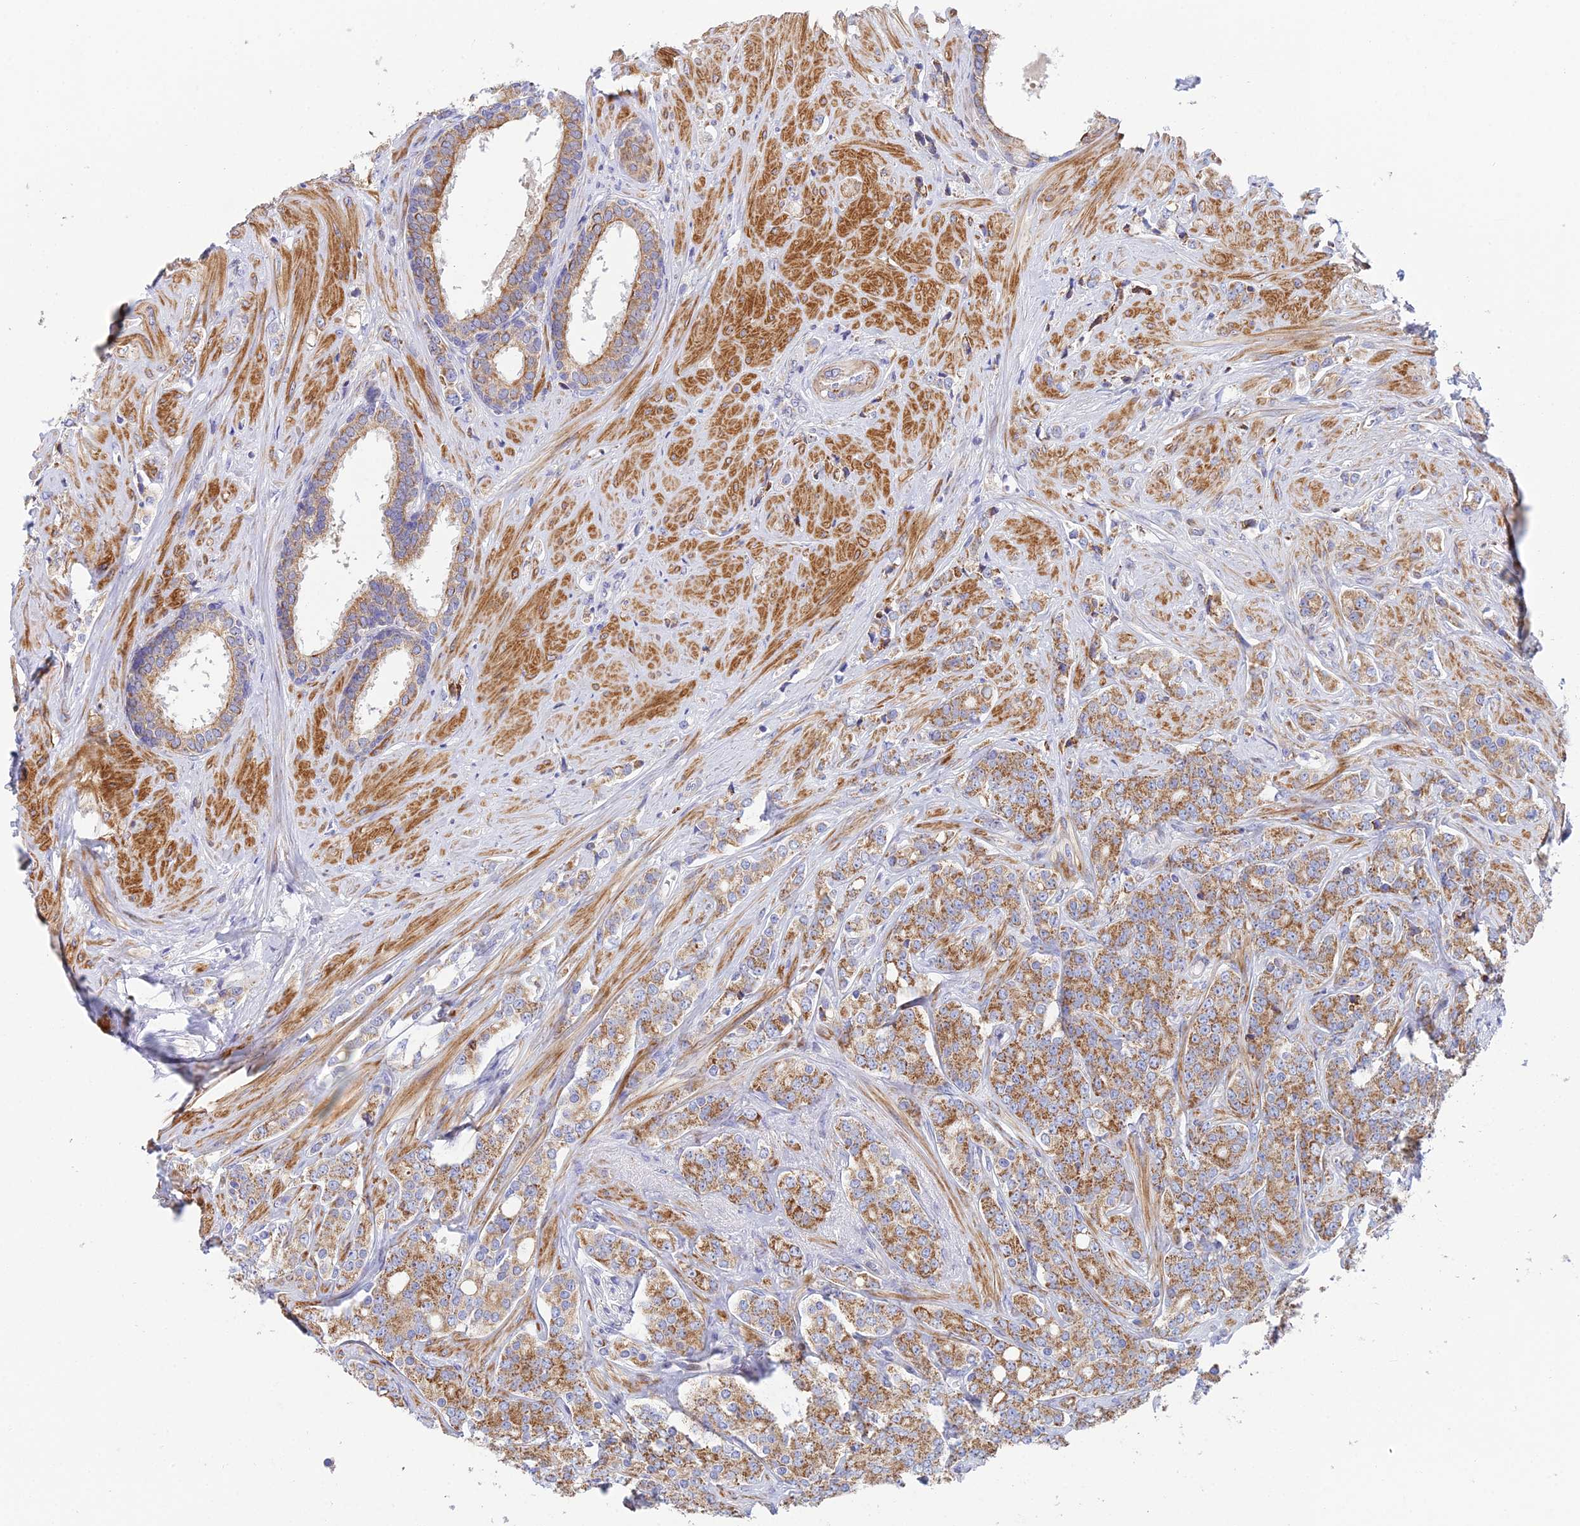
{"staining": {"intensity": "moderate", "quantity": "25%-75%", "location": "cytoplasmic/membranous"}, "tissue": "prostate cancer", "cell_type": "Tumor cells", "image_type": "cancer", "snomed": [{"axis": "morphology", "description": "Adenocarcinoma, High grade"}, {"axis": "topography", "description": "Prostate"}], "caption": "A photomicrograph of human prostate cancer (adenocarcinoma (high-grade)) stained for a protein exhibits moderate cytoplasmic/membranous brown staining in tumor cells.", "gene": "CSPG4", "patient": {"sex": "male", "age": 62}}